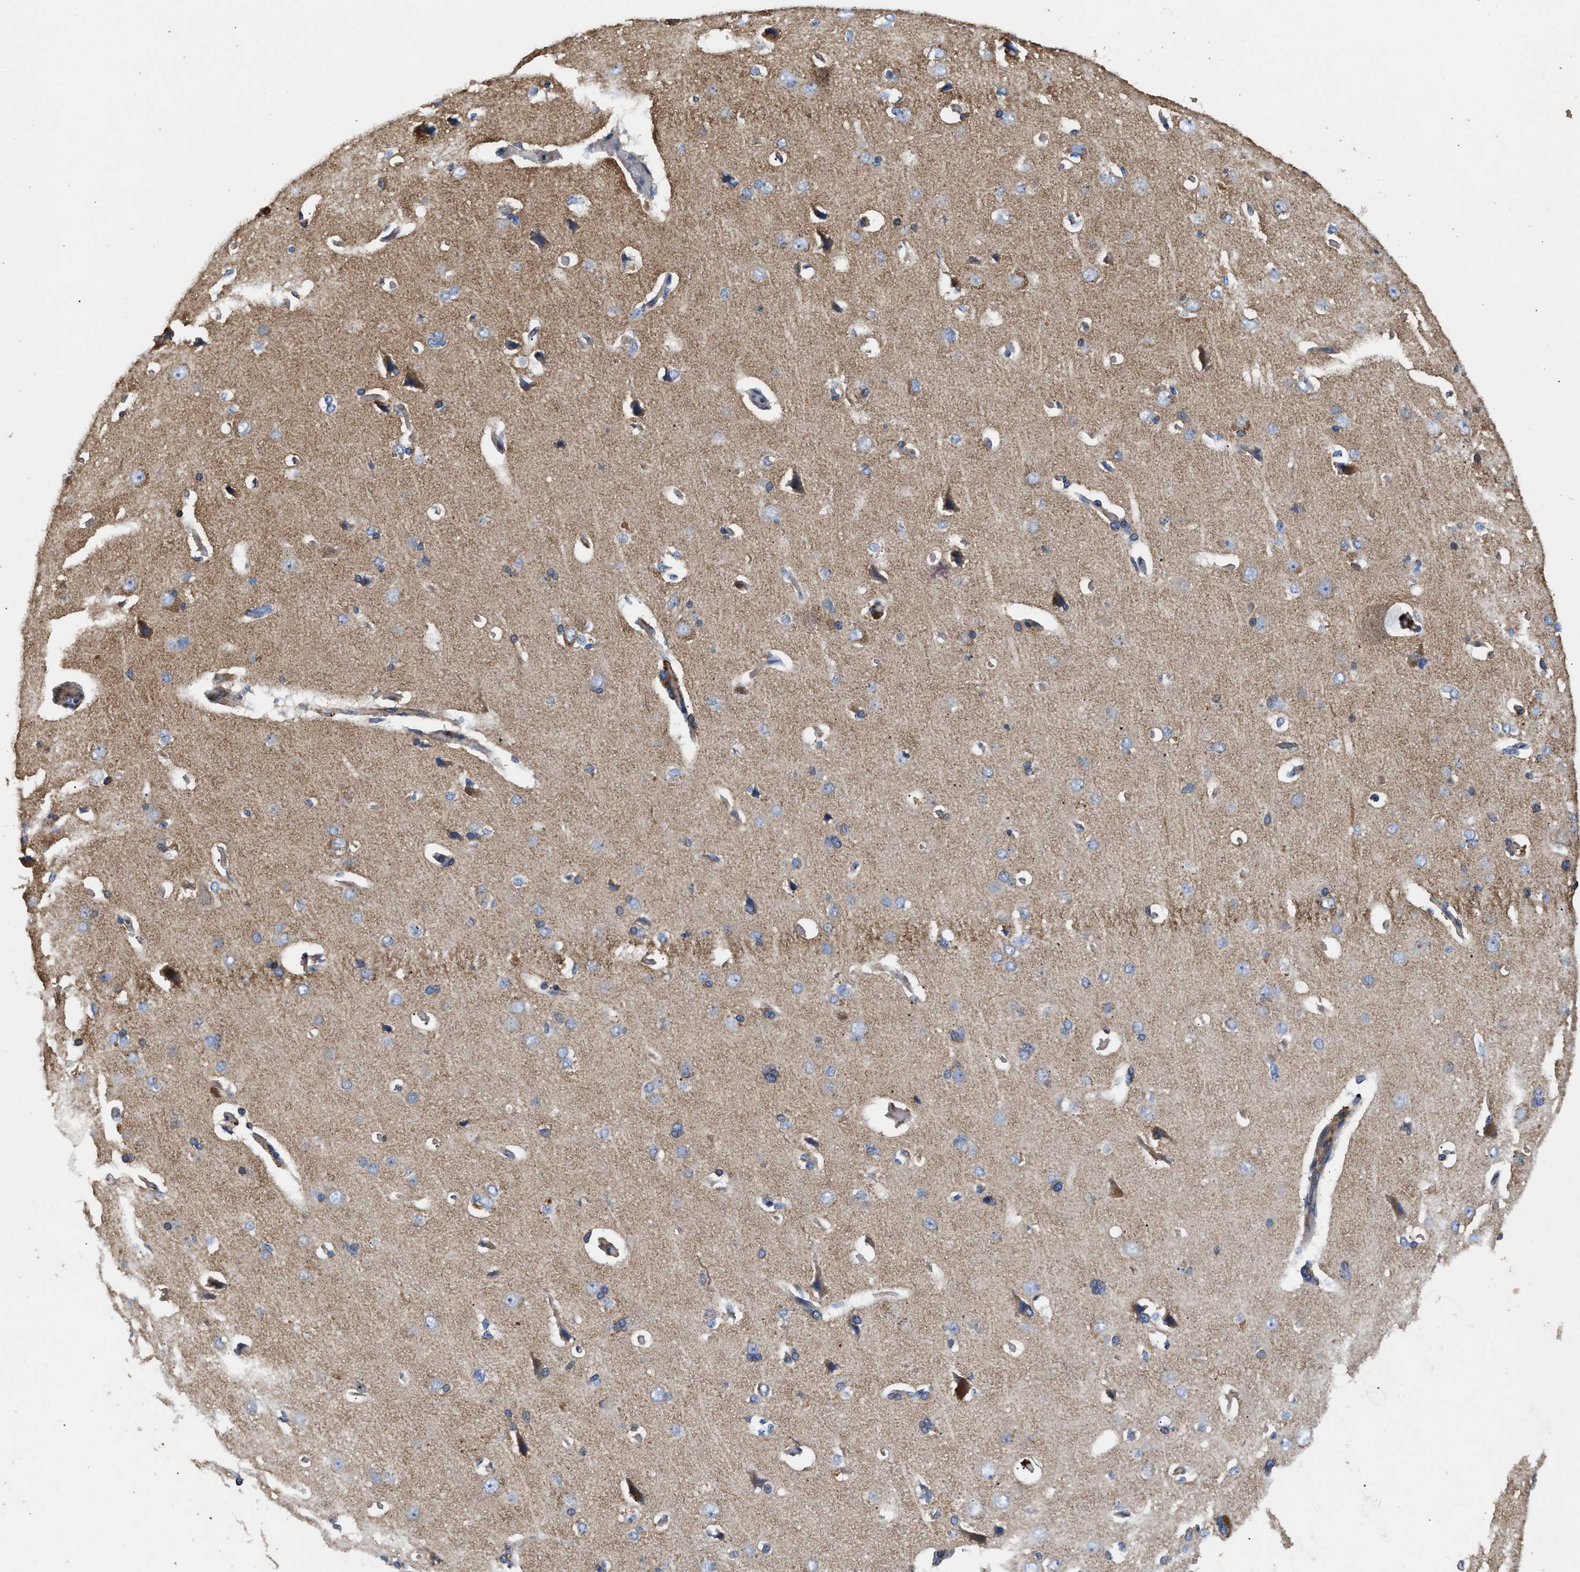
{"staining": {"intensity": "moderate", "quantity": ">75%", "location": "cytoplasmic/membranous"}, "tissue": "cerebral cortex", "cell_type": "Endothelial cells", "image_type": "normal", "snomed": [{"axis": "morphology", "description": "Normal tissue, NOS"}, {"axis": "topography", "description": "Cerebral cortex"}], "caption": "Immunohistochemistry of normal cerebral cortex demonstrates medium levels of moderate cytoplasmic/membranous expression in about >75% of endothelial cells.", "gene": "KLB", "patient": {"sex": "male", "age": 62}}